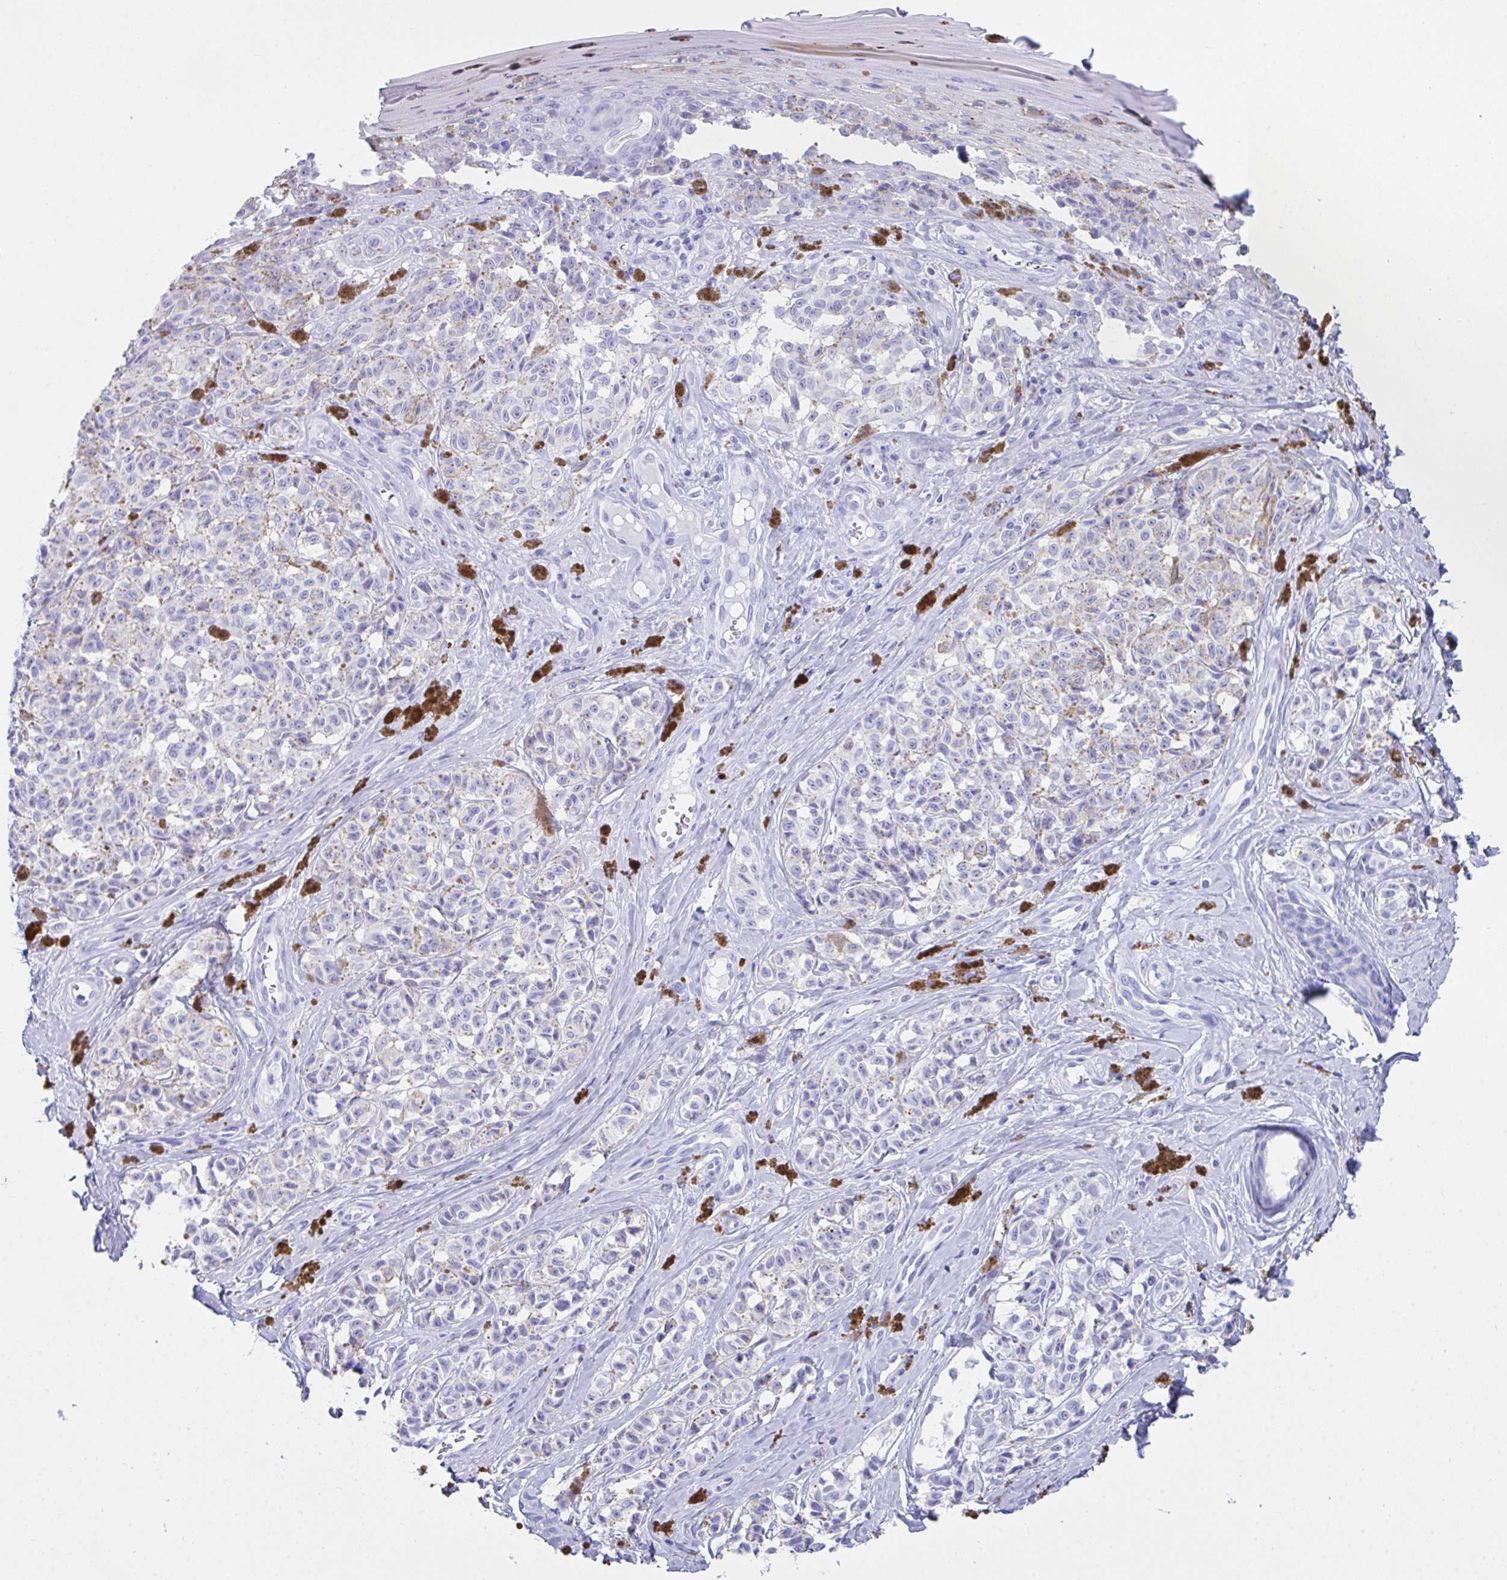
{"staining": {"intensity": "negative", "quantity": "none", "location": "none"}, "tissue": "melanoma", "cell_type": "Tumor cells", "image_type": "cancer", "snomed": [{"axis": "morphology", "description": "Malignant melanoma, NOS"}, {"axis": "topography", "description": "Skin"}], "caption": "A photomicrograph of malignant melanoma stained for a protein displays no brown staining in tumor cells.", "gene": "LGALS4", "patient": {"sex": "female", "age": 65}}